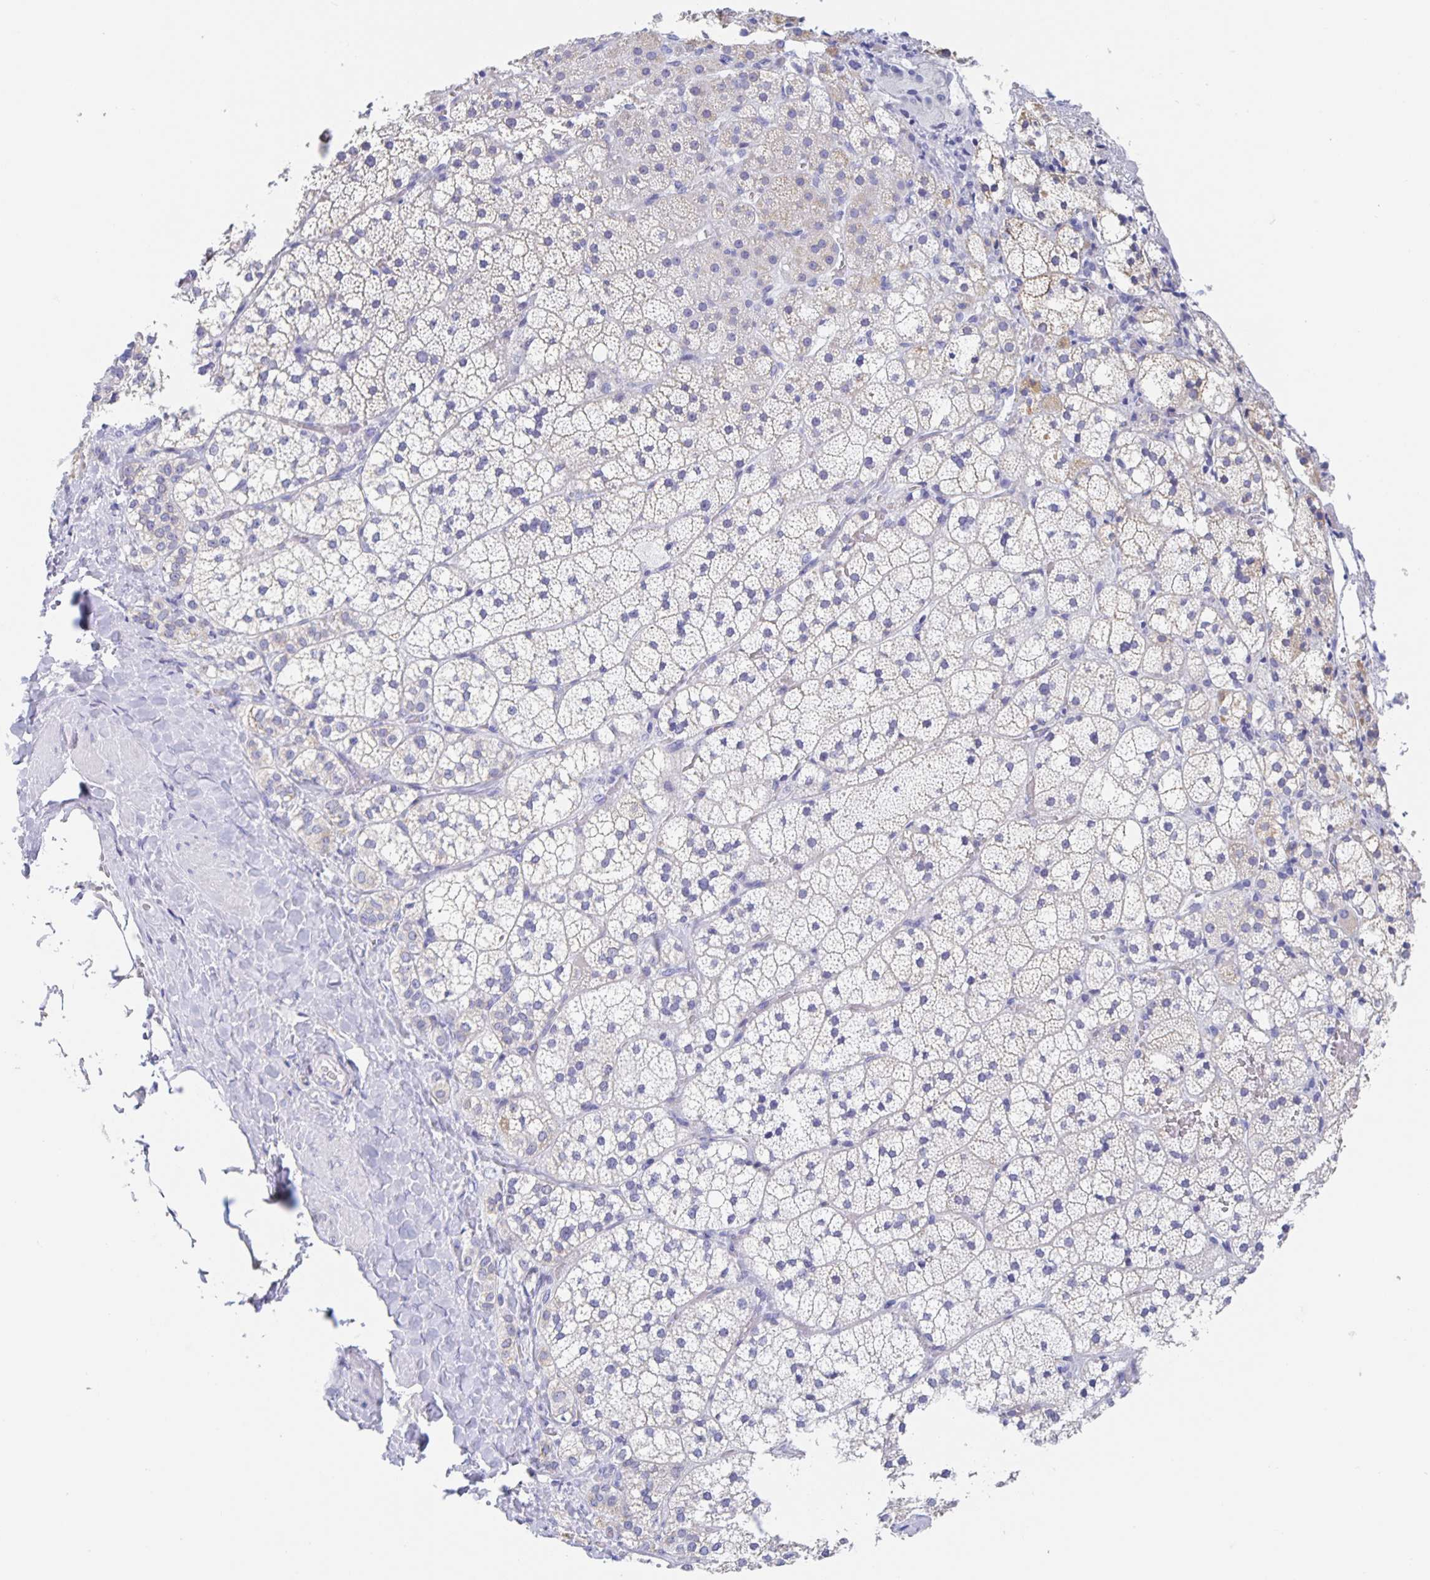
{"staining": {"intensity": "negative", "quantity": "none", "location": "none"}, "tissue": "adrenal gland", "cell_type": "Glandular cells", "image_type": "normal", "snomed": [{"axis": "morphology", "description": "Normal tissue, NOS"}, {"axis": "topography", "description": "Adrenal gland"}], "caption": "Glandular cells show no significant protein expression in normal adrenal gland. (Immunohistochemistry (ihc), brightfield microscopy, high magnification).", "gene": "DMBT1", "patient": {"sex": "male", "age": 53}}